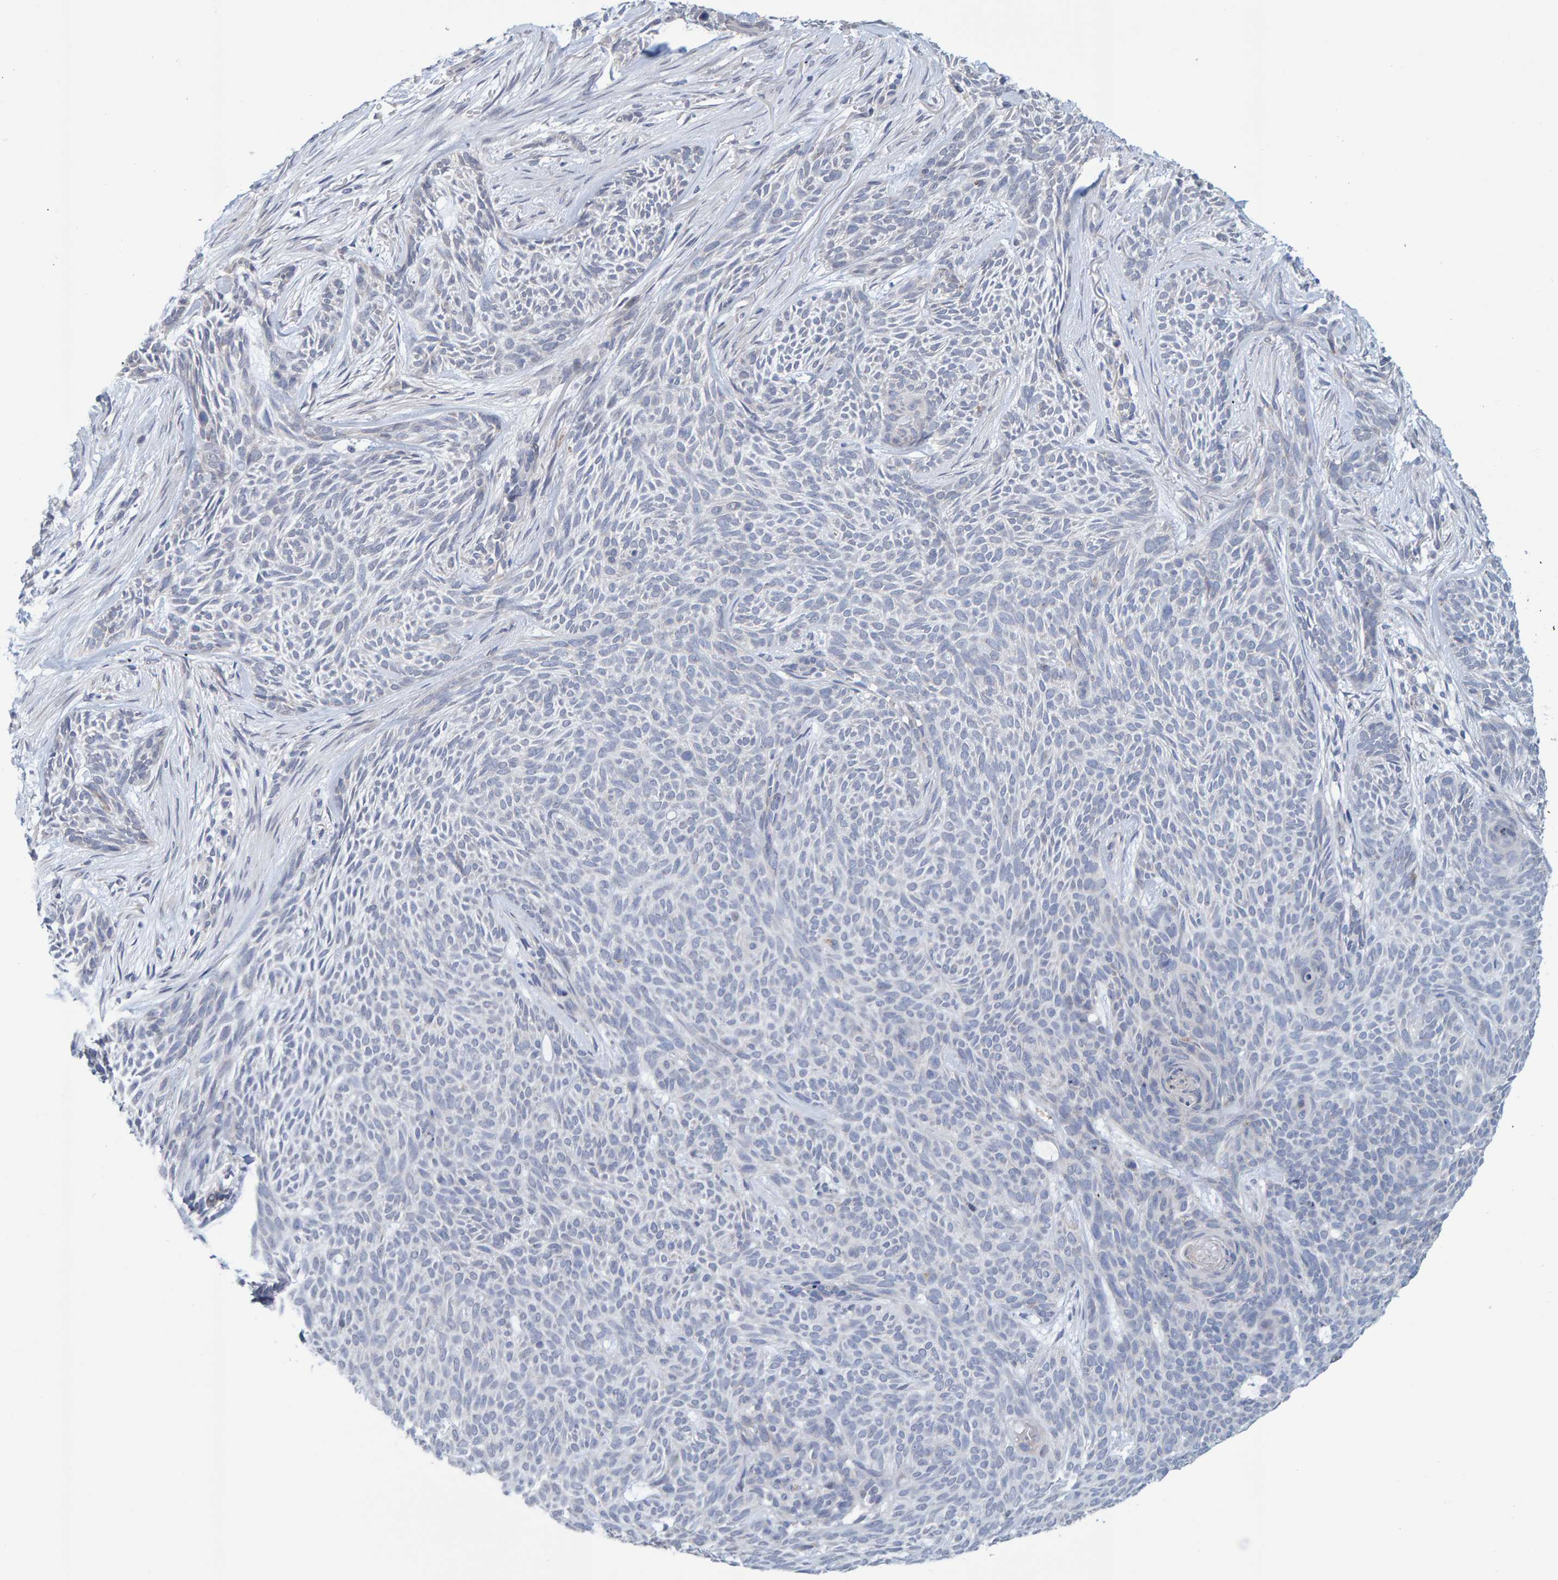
{"staining": {"intensity": "negative", "quantity": "none", "location": "none"}, "tissue": "skin cancer", "cell_type": "Tumor cells", "image_type": "cancer", "snomed": [{"axis": "morphology", "description": "Basal cell carcinoma"}, {"axis": "topography", "description": "Skin"}], "caption": "Tumor cells are negative for brown protein staining in skin cancer (basal cell carcinoma). (DAB (3,3'-diaminobenzidine) IHC visualized using brightfield microscopy, high magnification).", "gene": "USP43", "patient": {"sex": "female", "age": 59}}